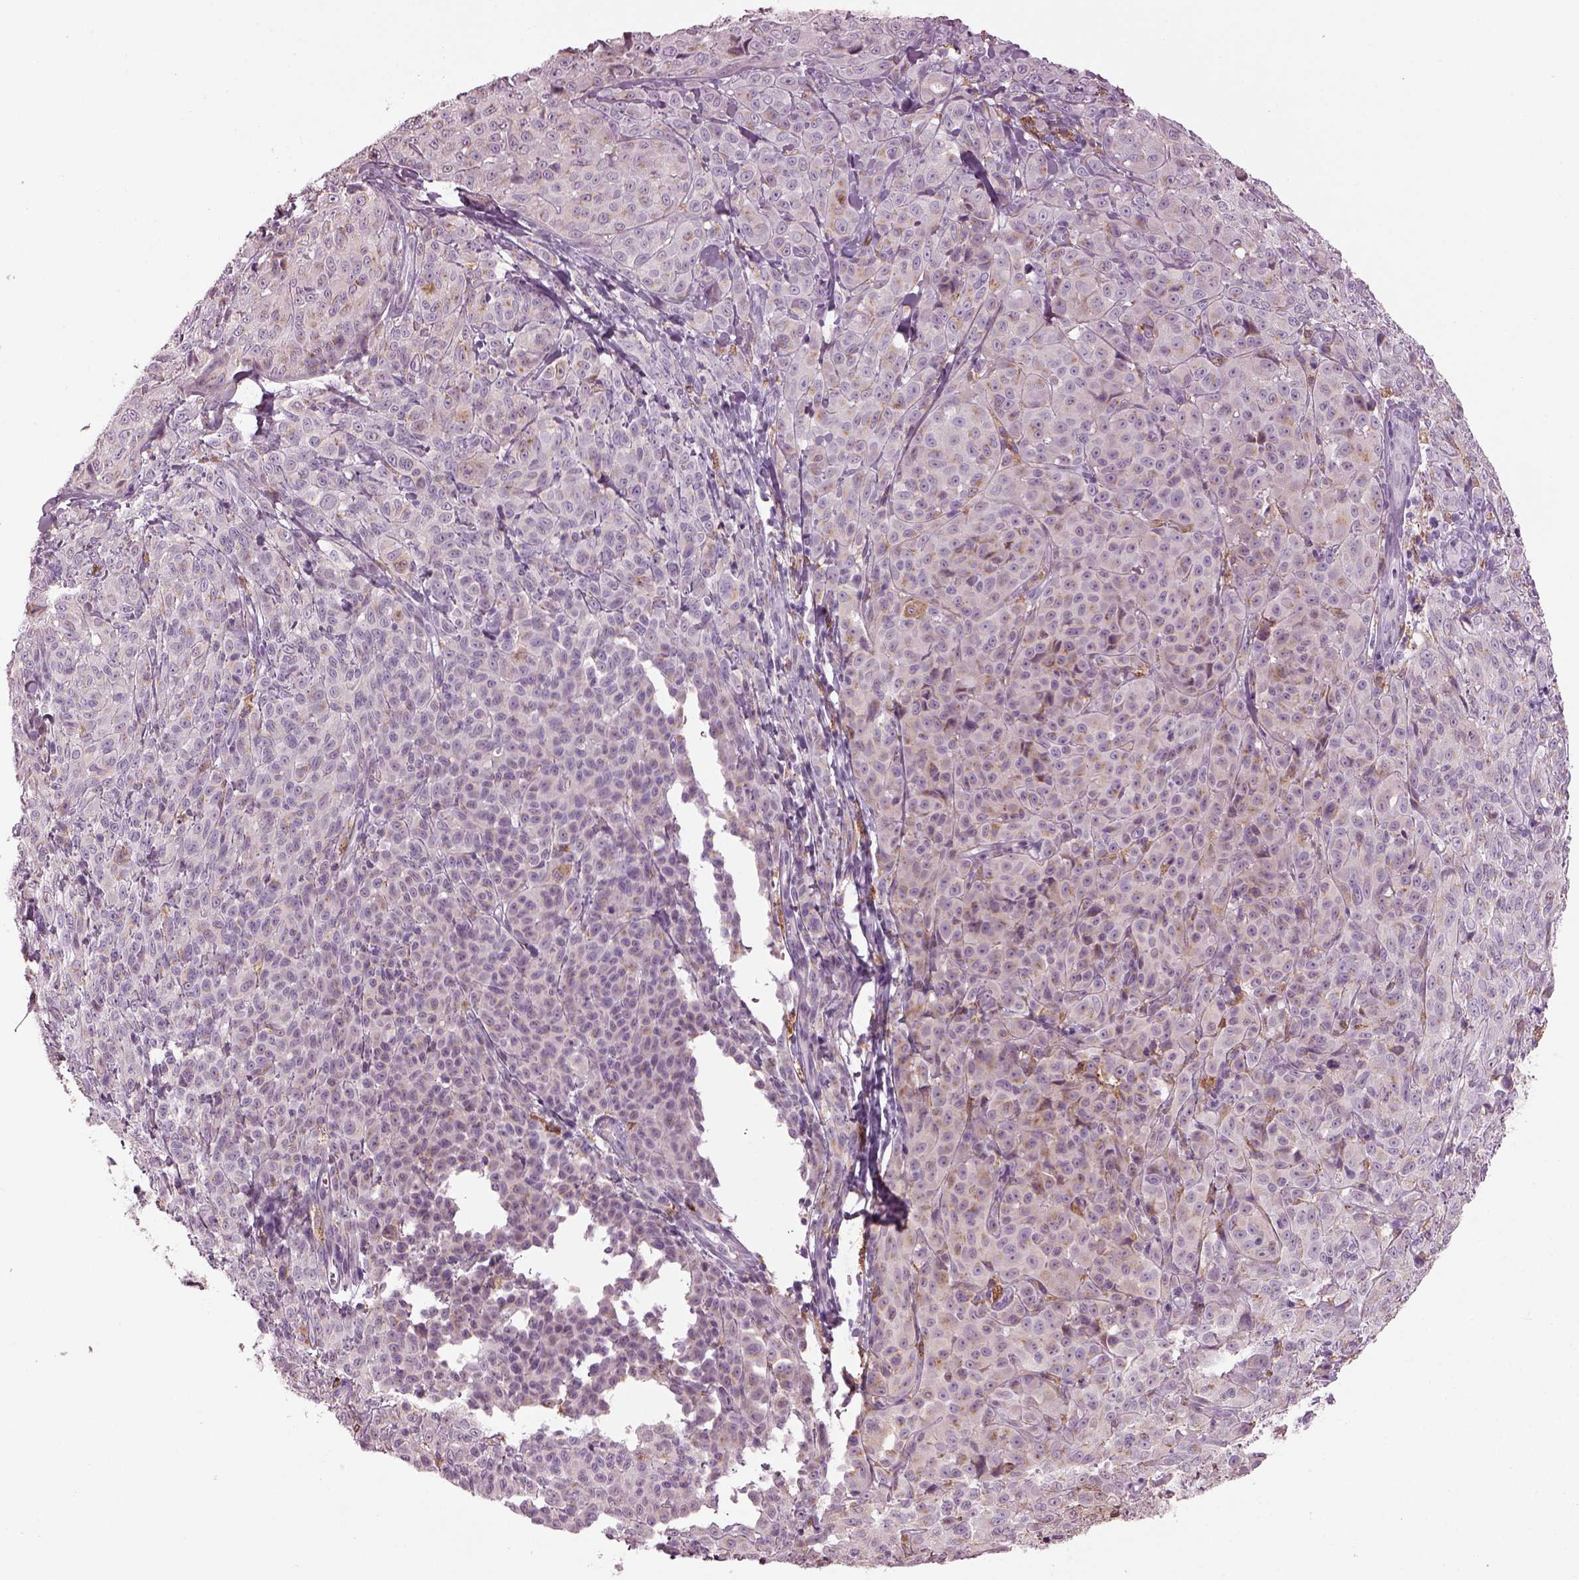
{"staining": {"intensity": "weak", "quantity": "<25%", "location": "cytoplasmic/membranous"}, "tissue": "melanoma", "cell_type": "Tumor cells", "image_type": "cancer", "snomed": [{"axis": "morphology", "description": "Malignant melanoma, NOS"}, {"axis": "topography", "description": "Skin"}], "caption": "Tumor cells show no significant protein staining in malignant melanoma. (IHC, brightfield microscopy, high magnification).", "gene": "TMEM231", "patient": {"sex": "male", "age": 89}}